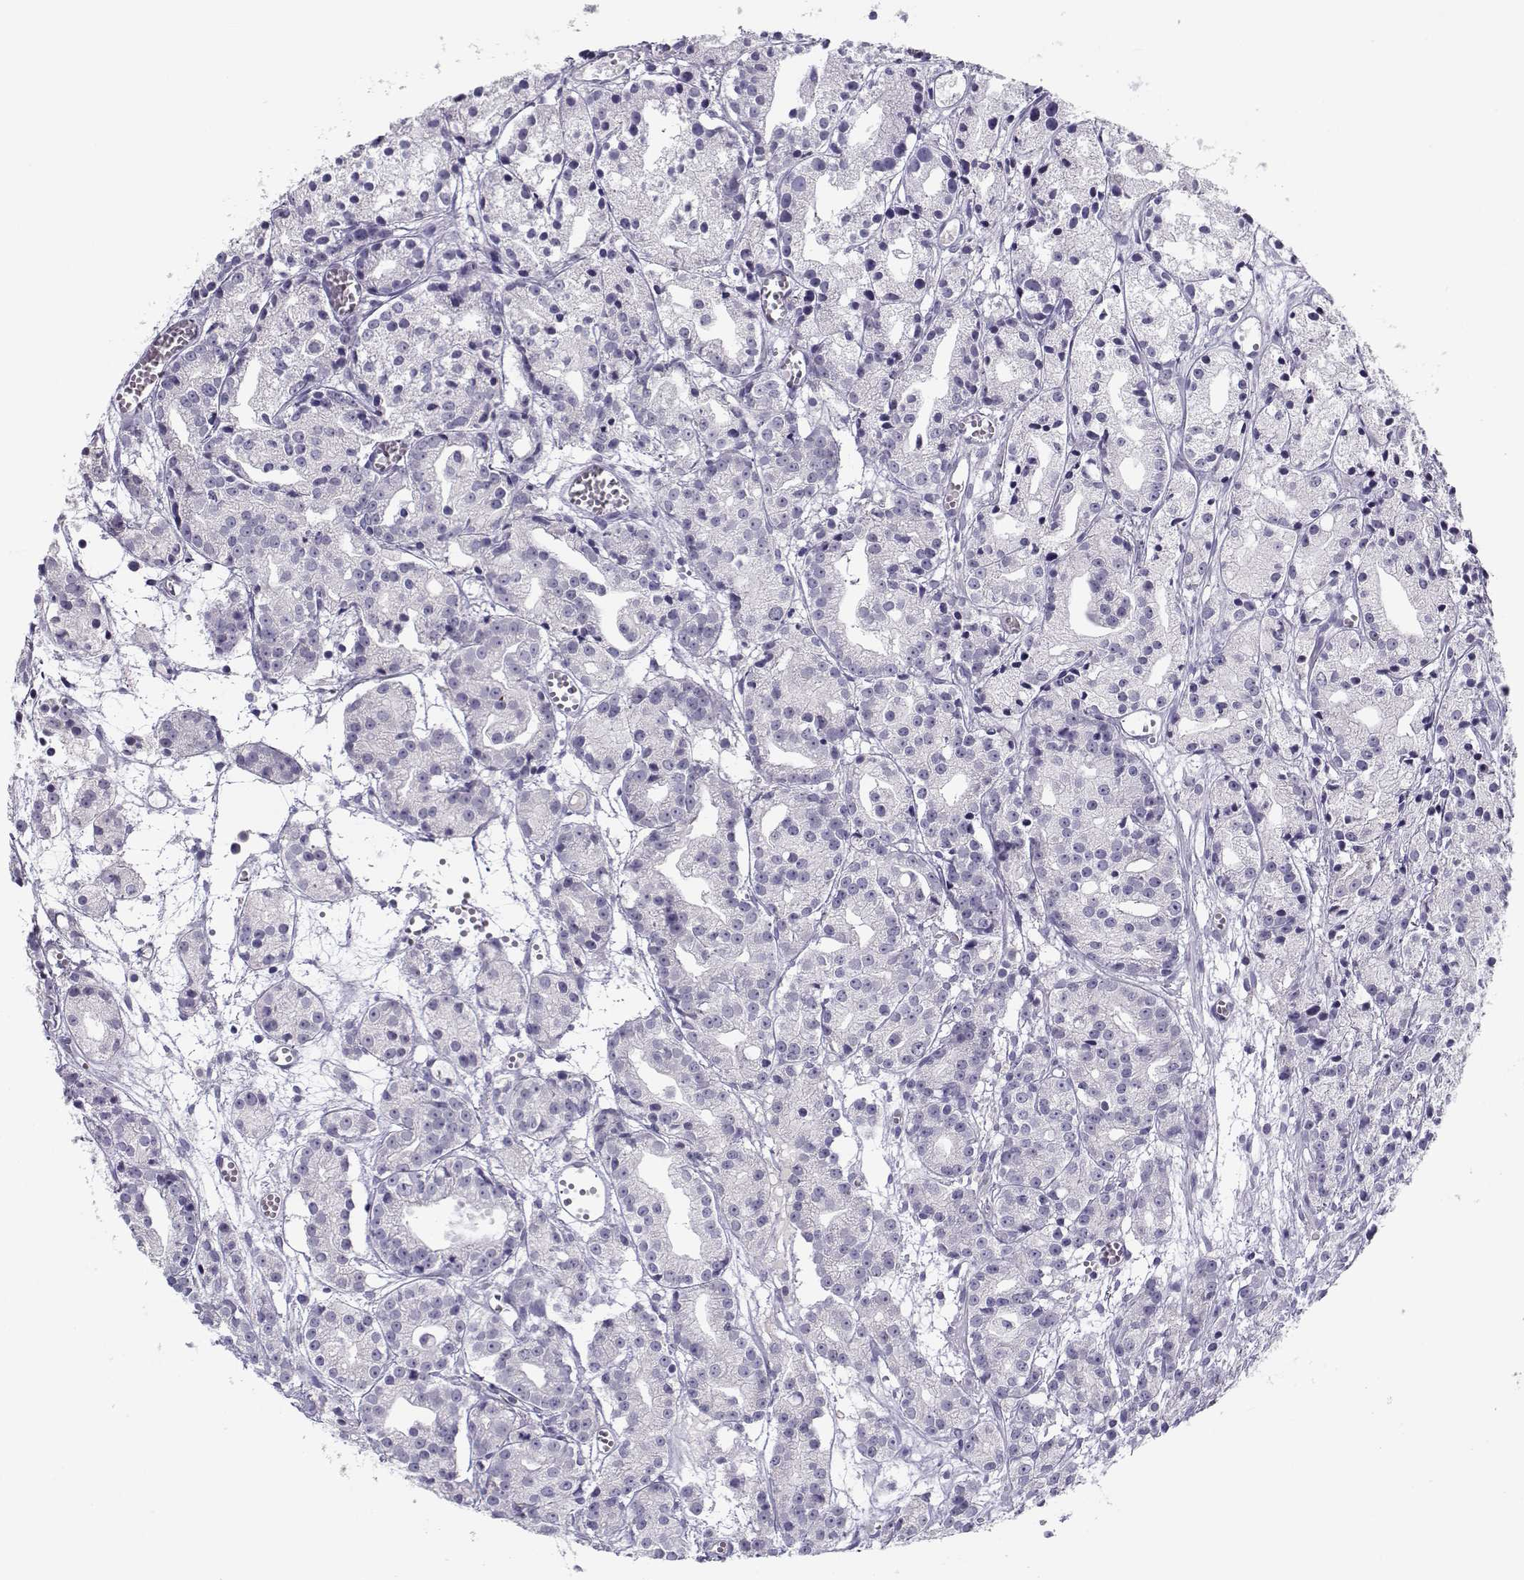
{"staining": {"intensity": "negative", "quantity": "none", "location": "none"}, "tissue": "prostate cancer", "cell_type": "Tumor cells", "image_type": "cancer", "snomed": [{"axis": "morphology", "description": "Adenocarcinoma, Medium grade"}, {"axis": "topography", "description": "Prostate"}], "caption": "This is an immunohistochemistry micrograph of human prostate adenocarcinoma (medium-grade). There is no positivity in tumor cells.", "gene": "CFAP77", "patient": {"sex": "male", "age": 74}}